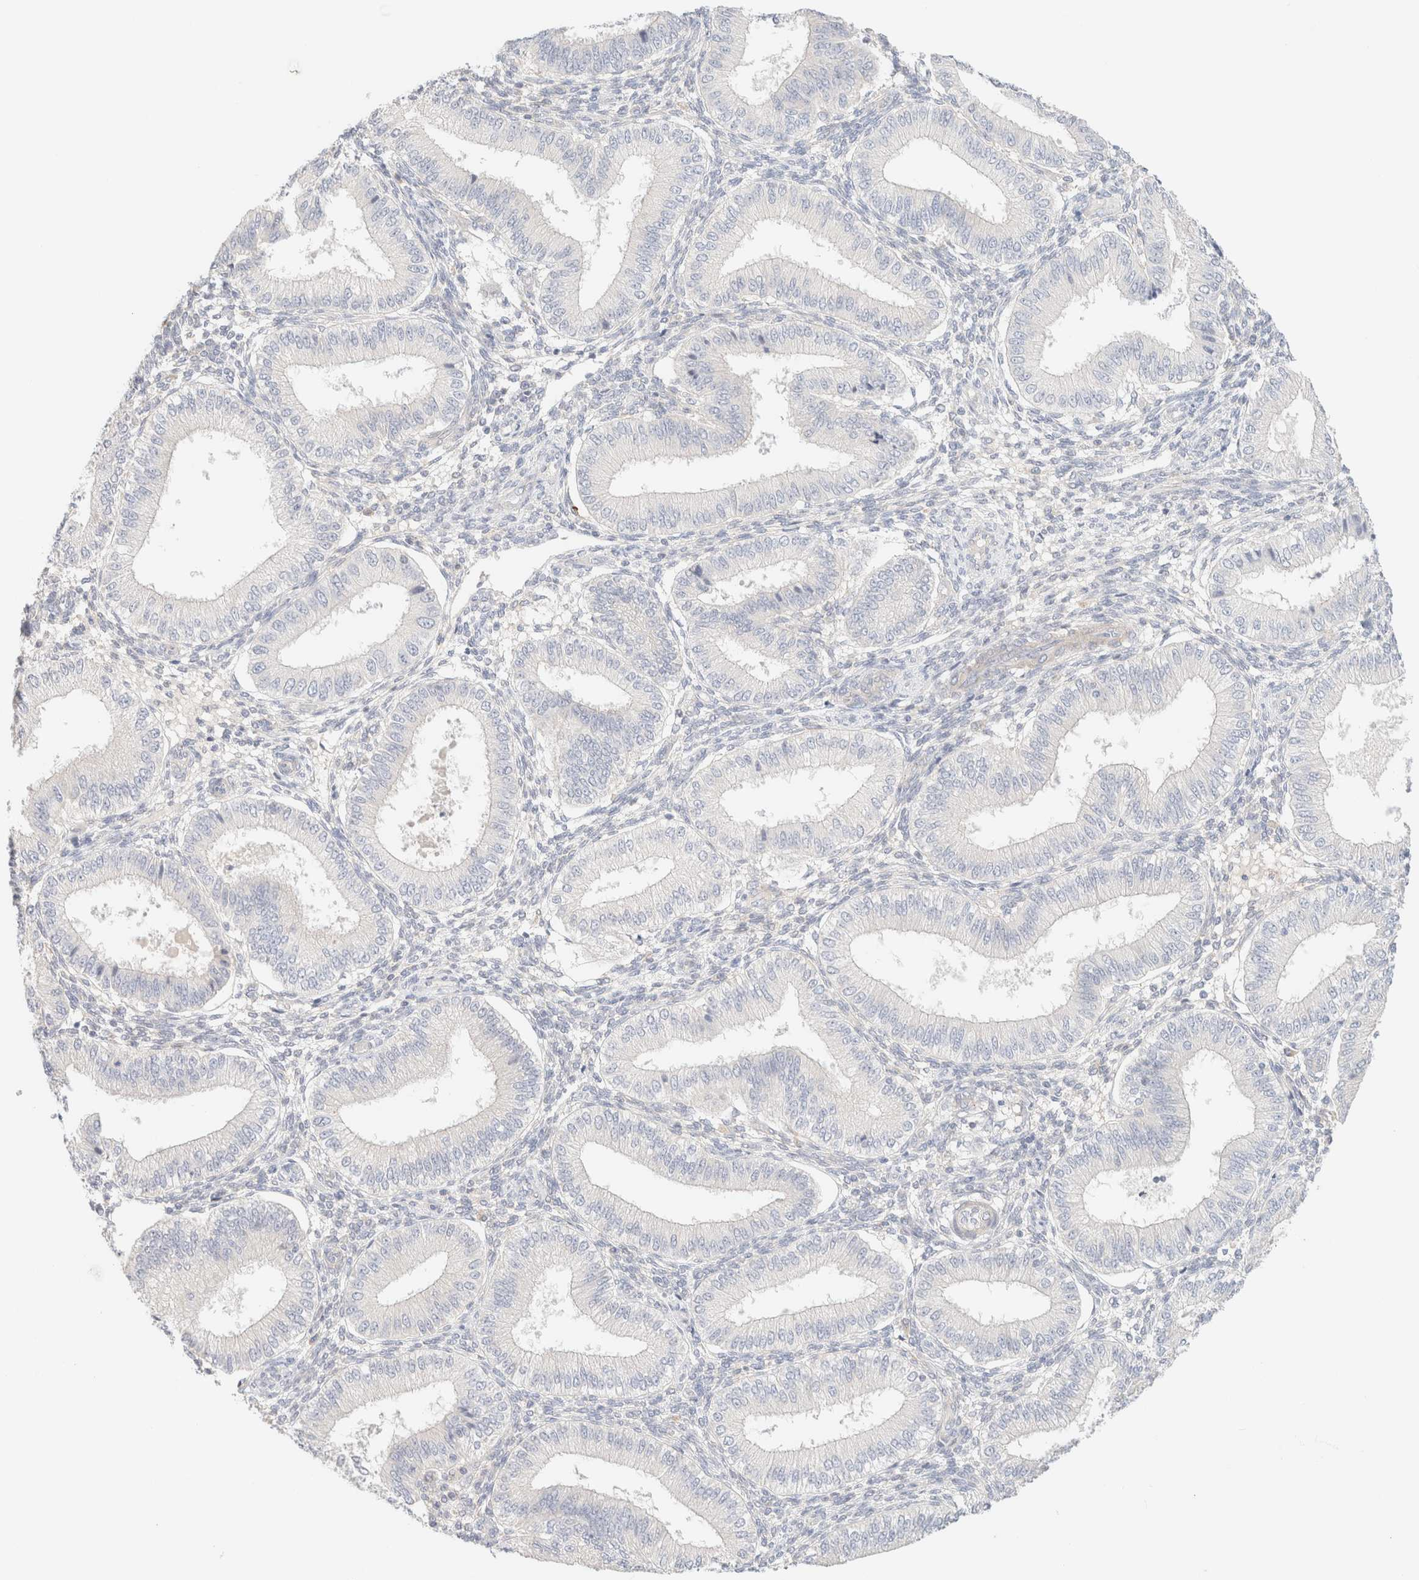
{"staining": {"intensity": "negative", "quantity": "none", "location": "none"}, "tissue": "endometrium", "cell_type": "Cells in endometrial stroma", "image_type": "normal", "snomed": [{"axis": "morphology", "description": "Normal tissue, NOS"}, {"axis": "topography", "description": "Endometrium"}], "caption": "A micrograph of endometrium stained for a protein exhibits no brown staining in cells in endometrial stroma.", "gene": "SARM1", "patient": {"sex": "female", "age": 39}}